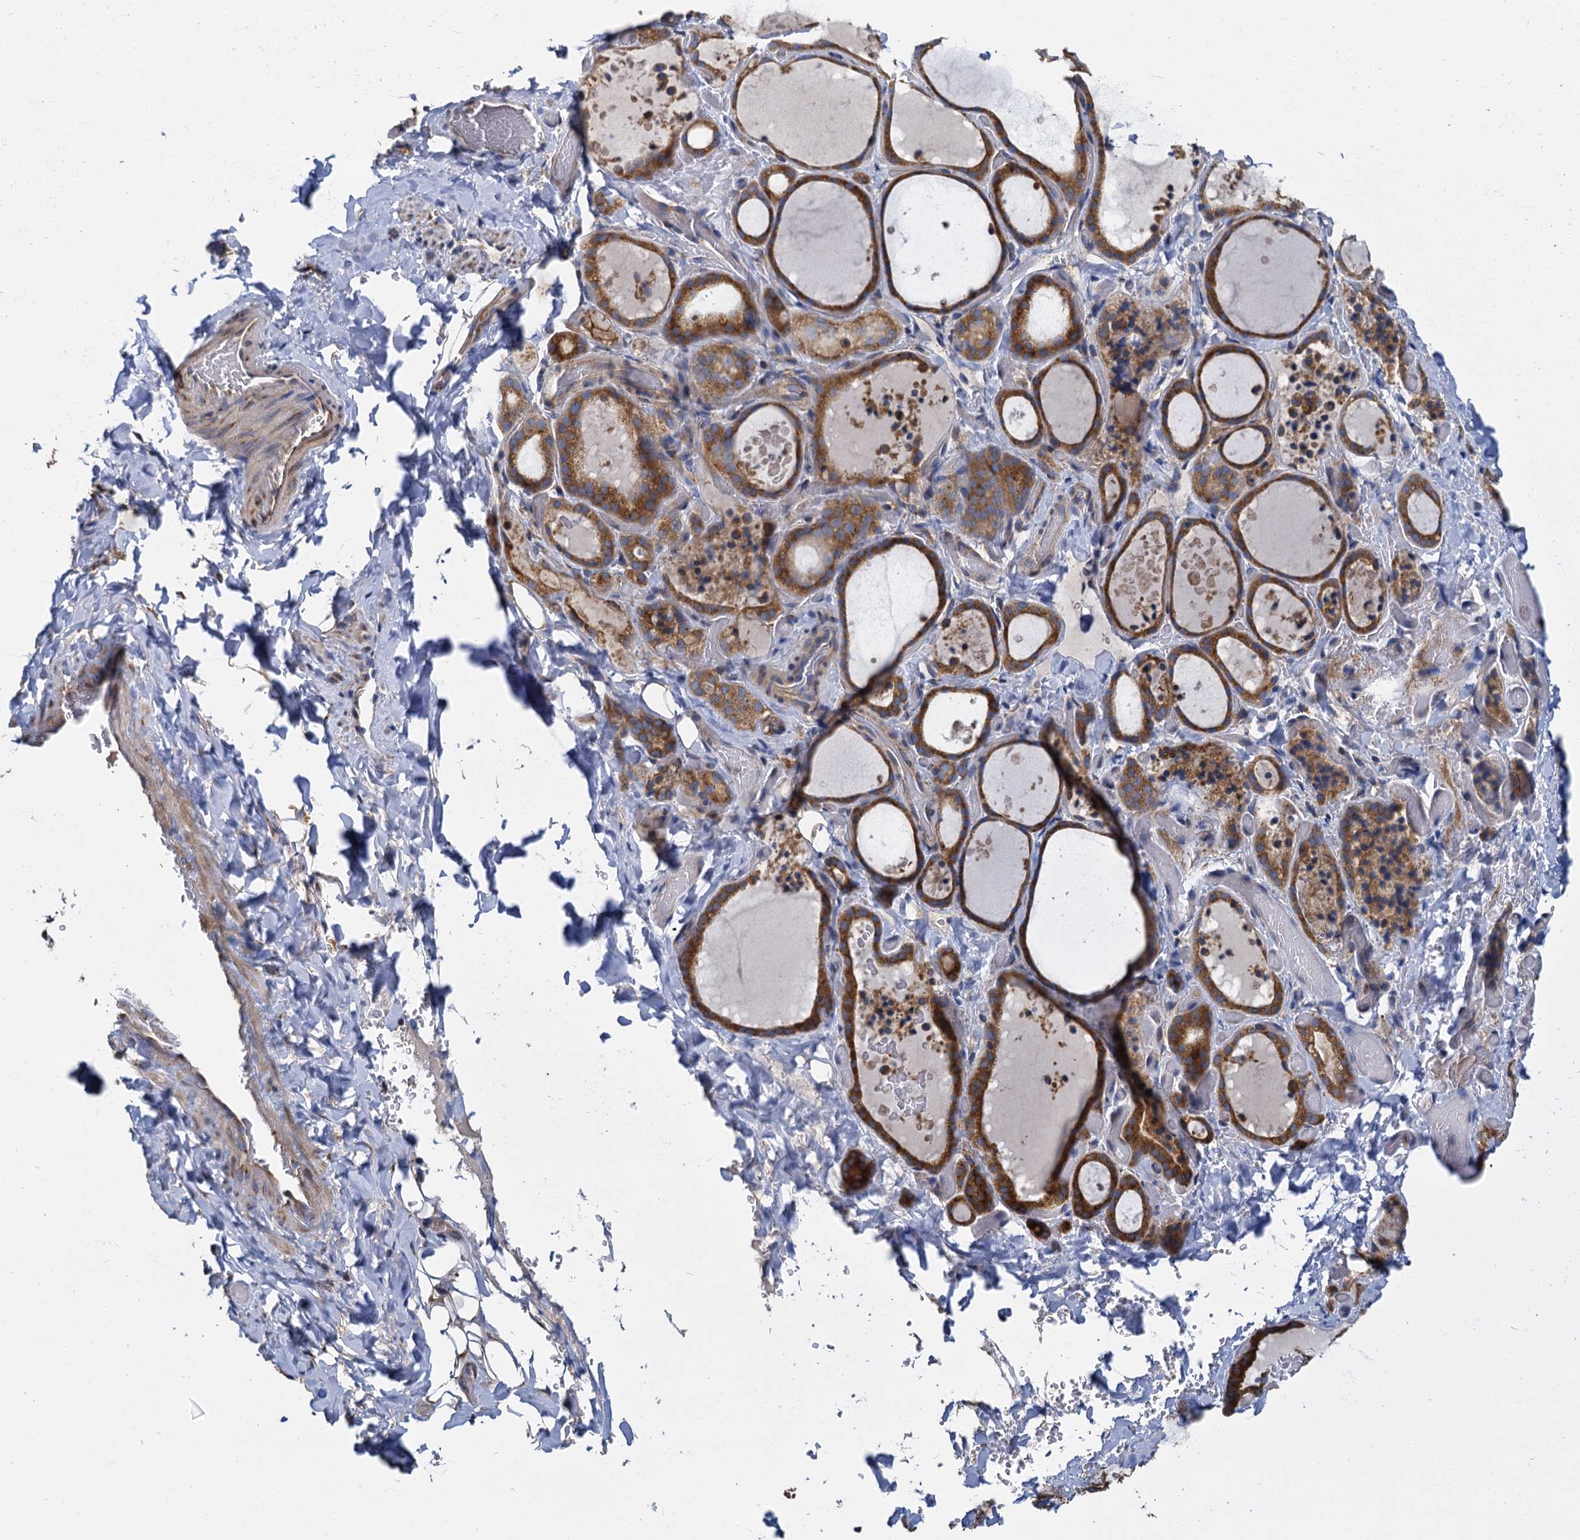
{"staining": {"intensity": "moderate", "quantity": ">75%", "location": "cytoplasmic/membranous"}, "tissue": "thyroid gland", "cell_type": "Glandular cells", "image_type": "normal", "snomed": [{"axis": "morphology", "description": "Normal tissue, NOS"}, {"axis": "topography", "description": "Thyroid gland"}], "caption": "An image of thyroid gland stained for a protein reveals moderate cytoplasmic/membranous brown staining in glandular cells.", "gene": "NKAPD1", "patient": {"sex": "female", "age": 44}}